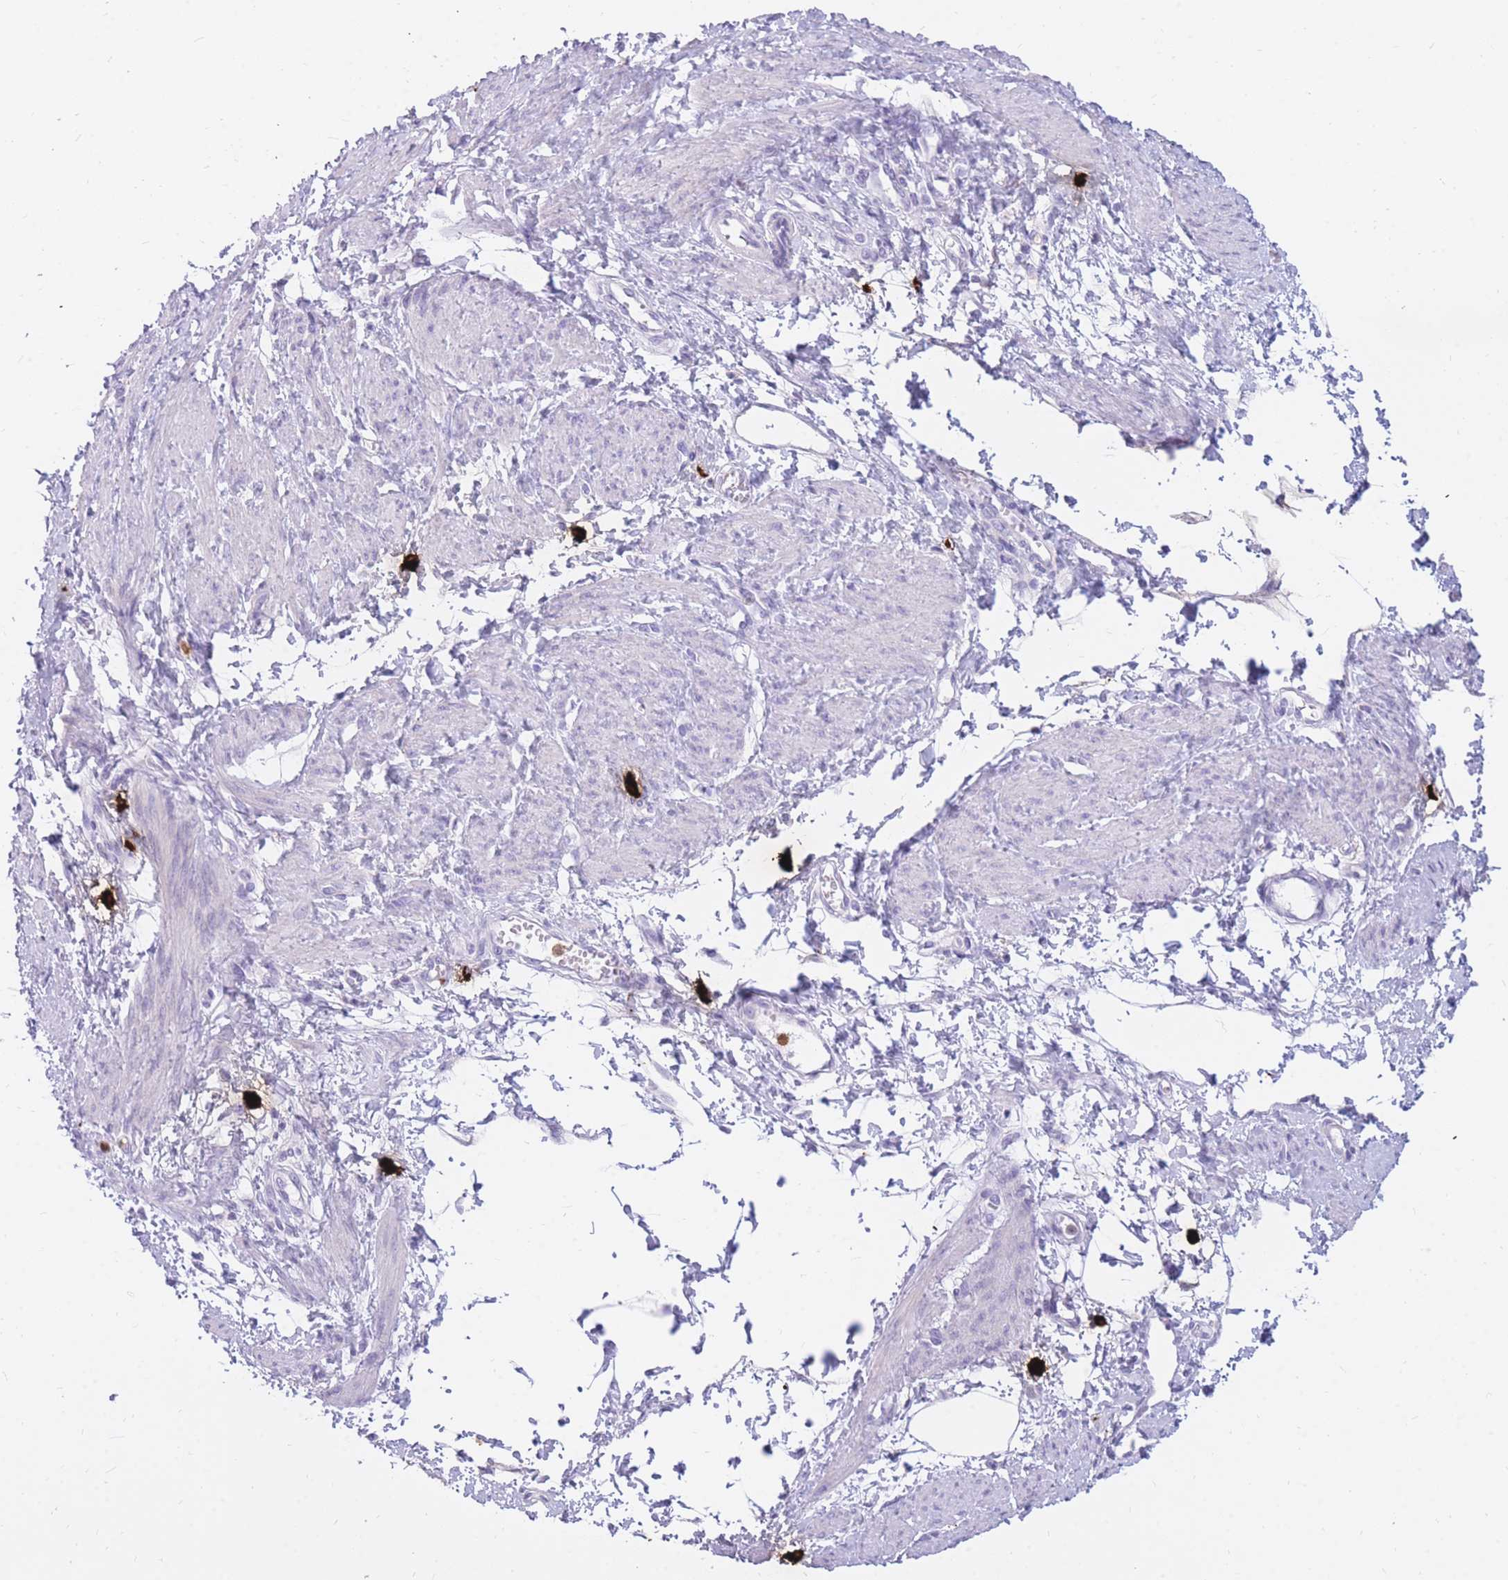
{"staining": {"intensity": "negative", "quantity": "none", "location": "none"}, "tissue": "smooth muscle", "cell_type": "Smooth muscle cells", "image_type": "normal", "snomed": [{"axis": "morphology", "description": "Normal tissue, NOS"}, {"axis": "topography", "description": "Smooth muscle"}, {"axis": "topography", "description": "Uterus"}], "caption": "Photomicrograph shows no protein expression in smooth muscle cells of unremarkable smooth muscle.", "gene": "TPSAB1", "patient": {"sex": "female", "age": 39}}